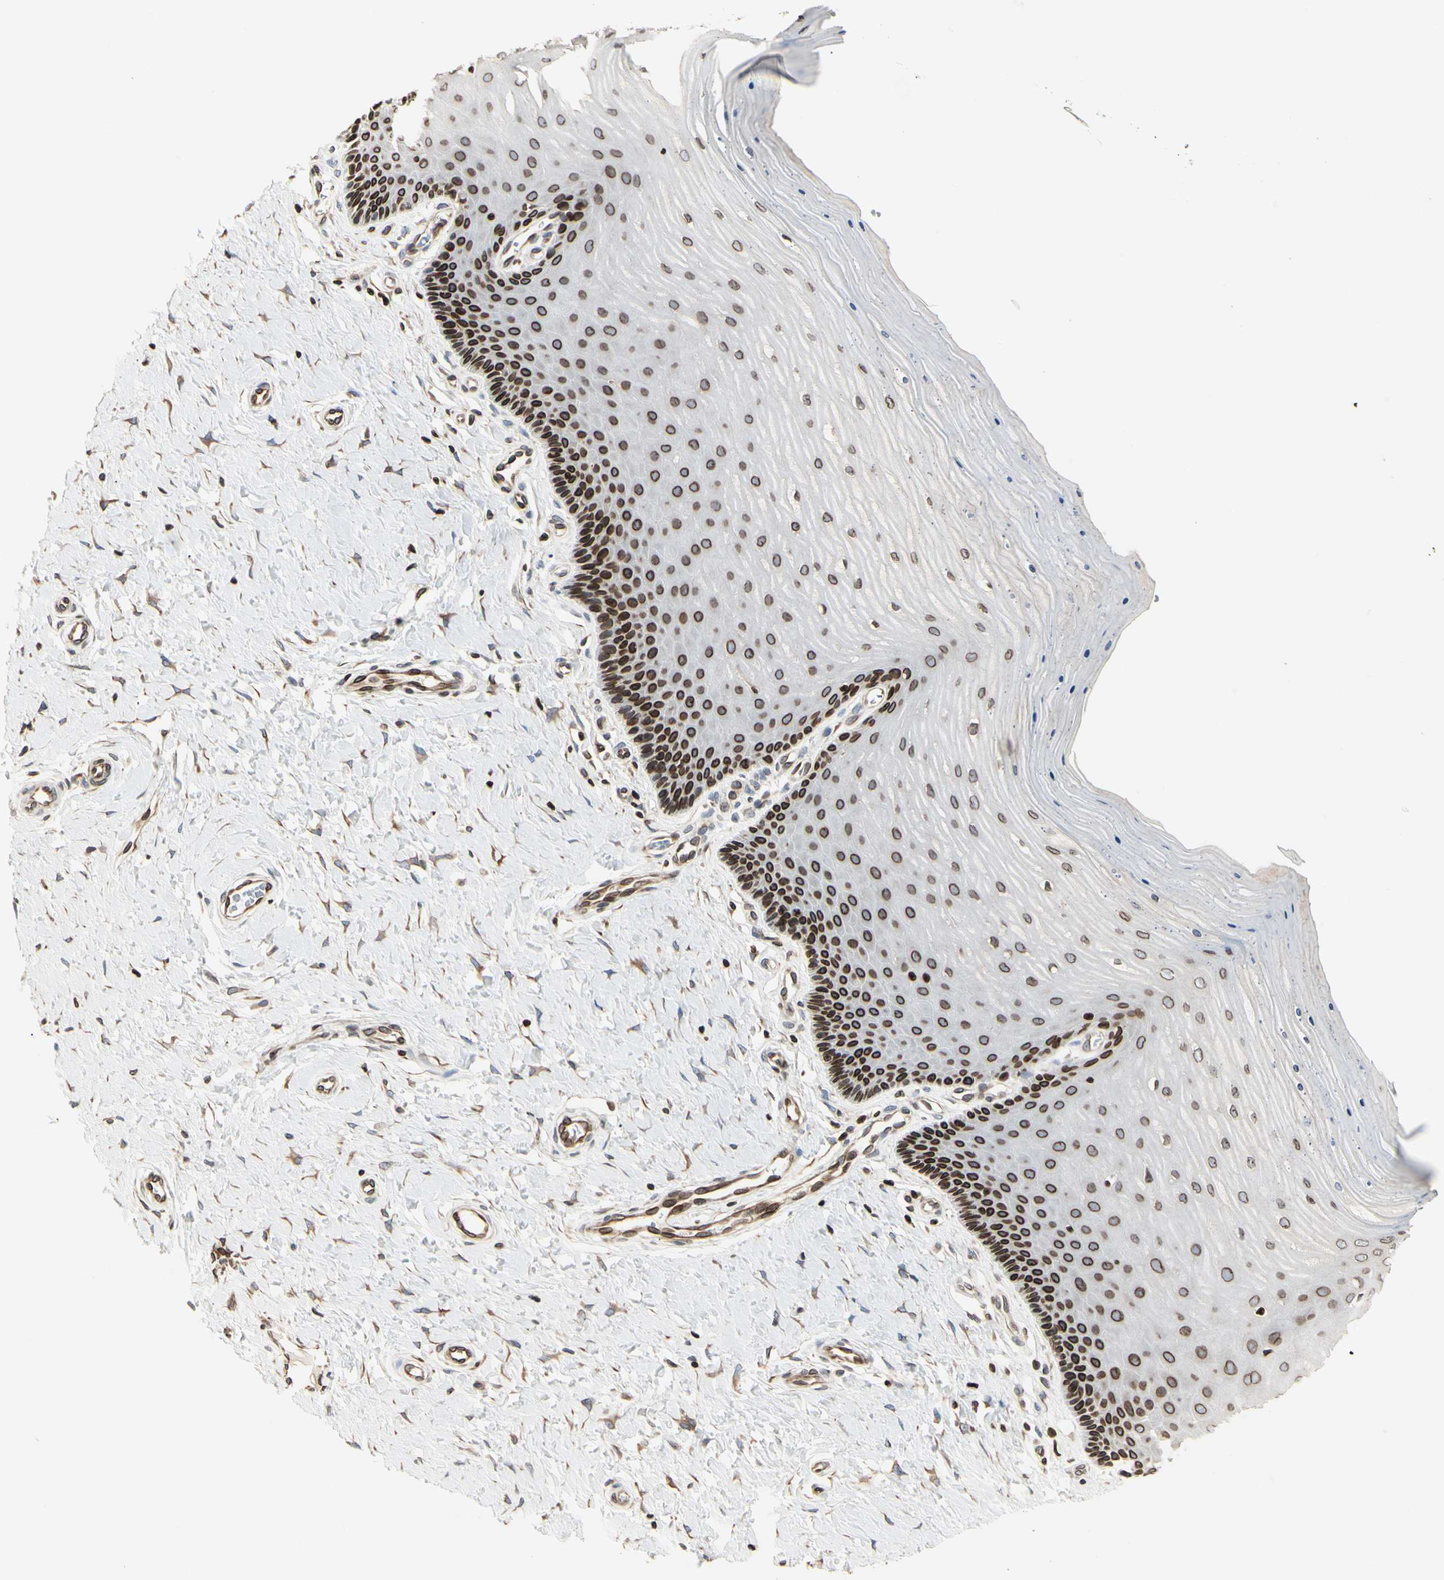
{"staining": {"intensity": "strong", "quantity": ">75%", "location": "cytoplasmic/membranous,nuclear"}, "tissue": "cervix", "cell_type": "Glandular cells", "image_type": "normal", "snomed": [{"axis": "morphology", "description": "Normal tissue, NOS"}, {"axis": "topography", "description": "Cervix"}], "caption": "A brown stain highlights strong cytoplasmic/membranous,nuclear positivity of a protein in glandular cells of benign cervix.", "gene": "TMPO", "patient": {"sex": "female", "age": 55}}